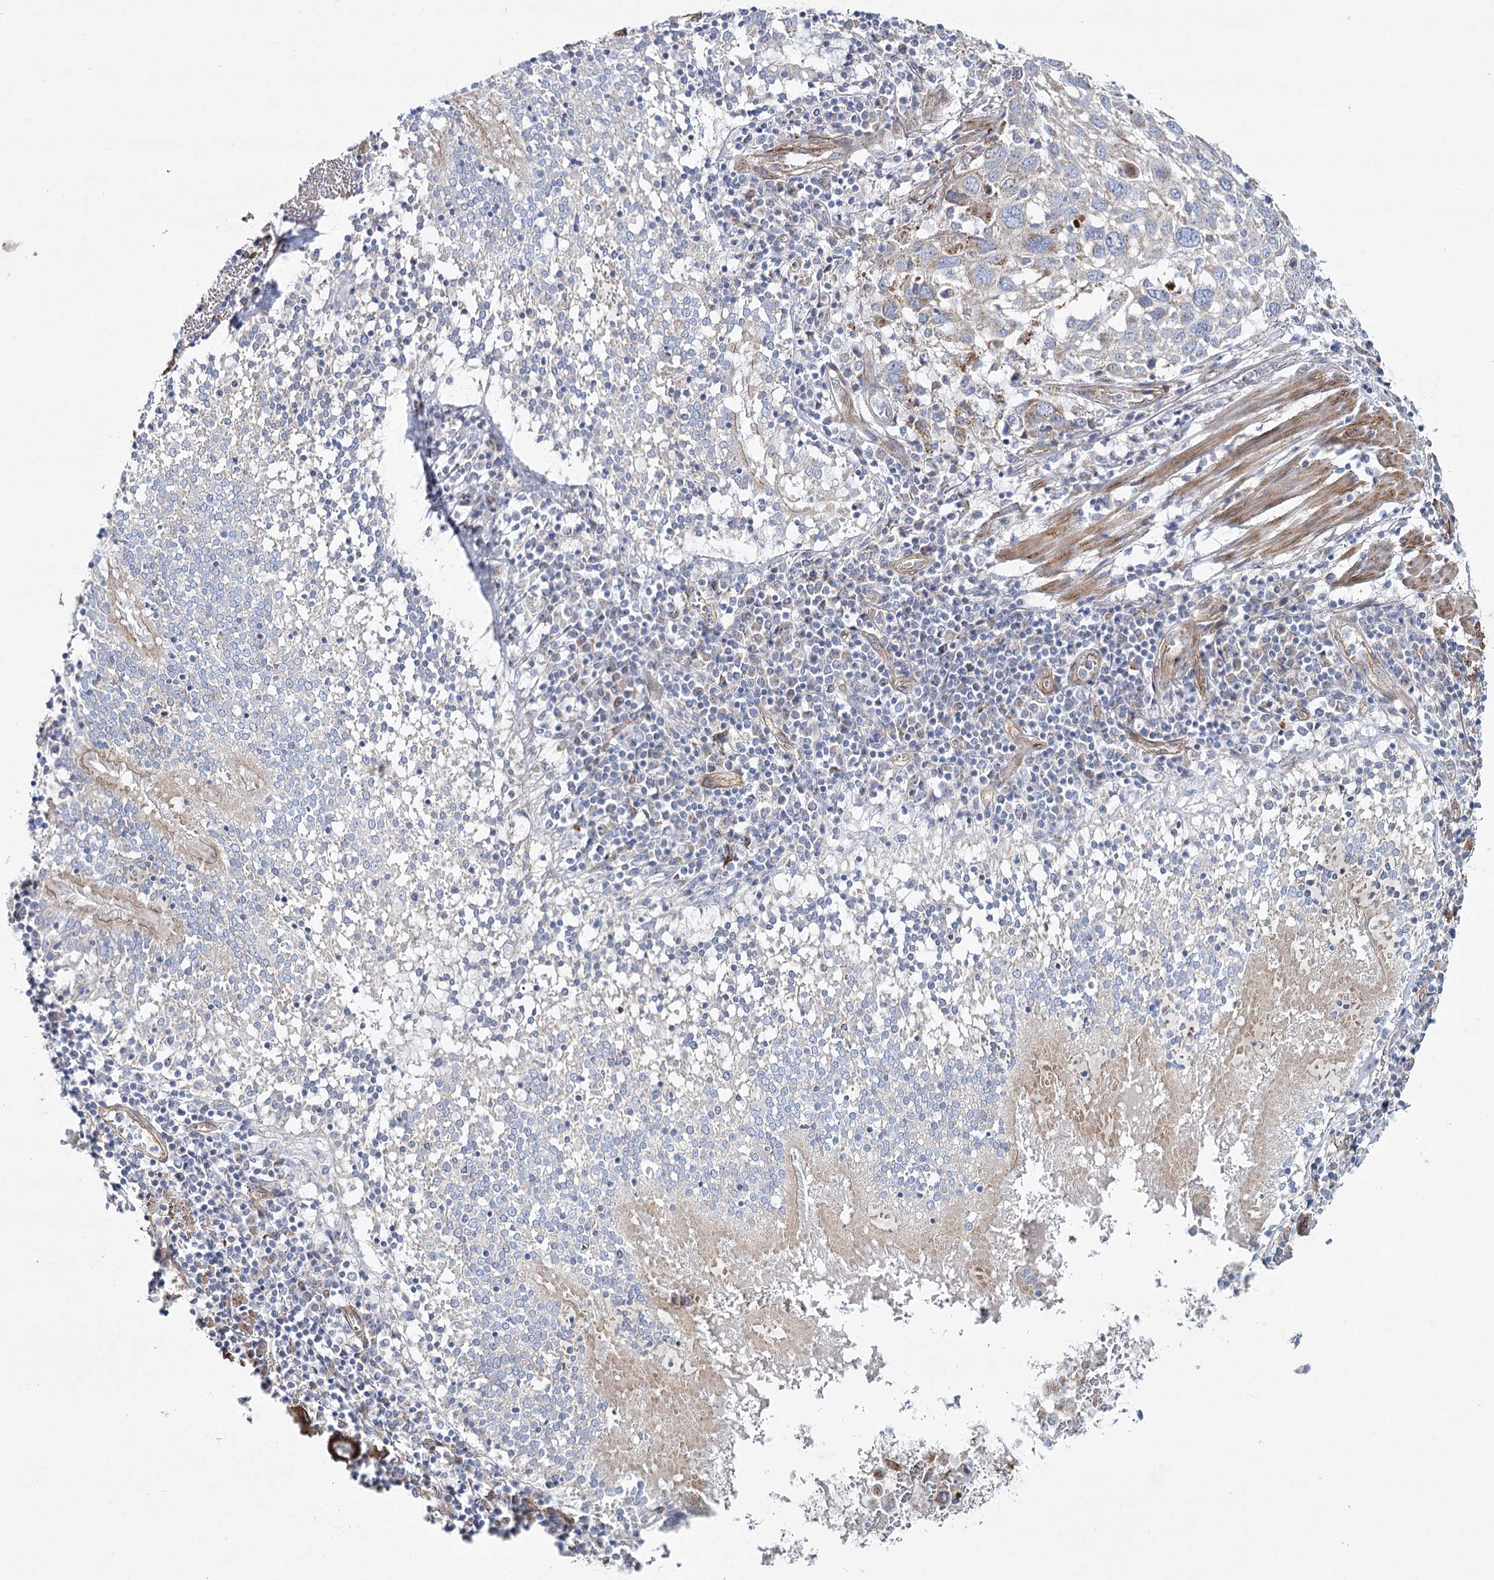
{"staining": {"intensity": "weak", "quantity": "<25%", "location": "cytoplasmic/membranous"}, "tissue": "lung cancer", "cell_type": "Tumor cells", "image_type": "cancer", "snomed": [{"axis": "morphology", "description": "Squamous cell carcinoma, NOS"}, {"axis": "topography", "description": "Lung"}], "caption": "There is no significant positivity in tumor cells of lung squamous cell carcinoma.", "gene": "TMEM164", "patient": {"sex": "male", "age": 65}}